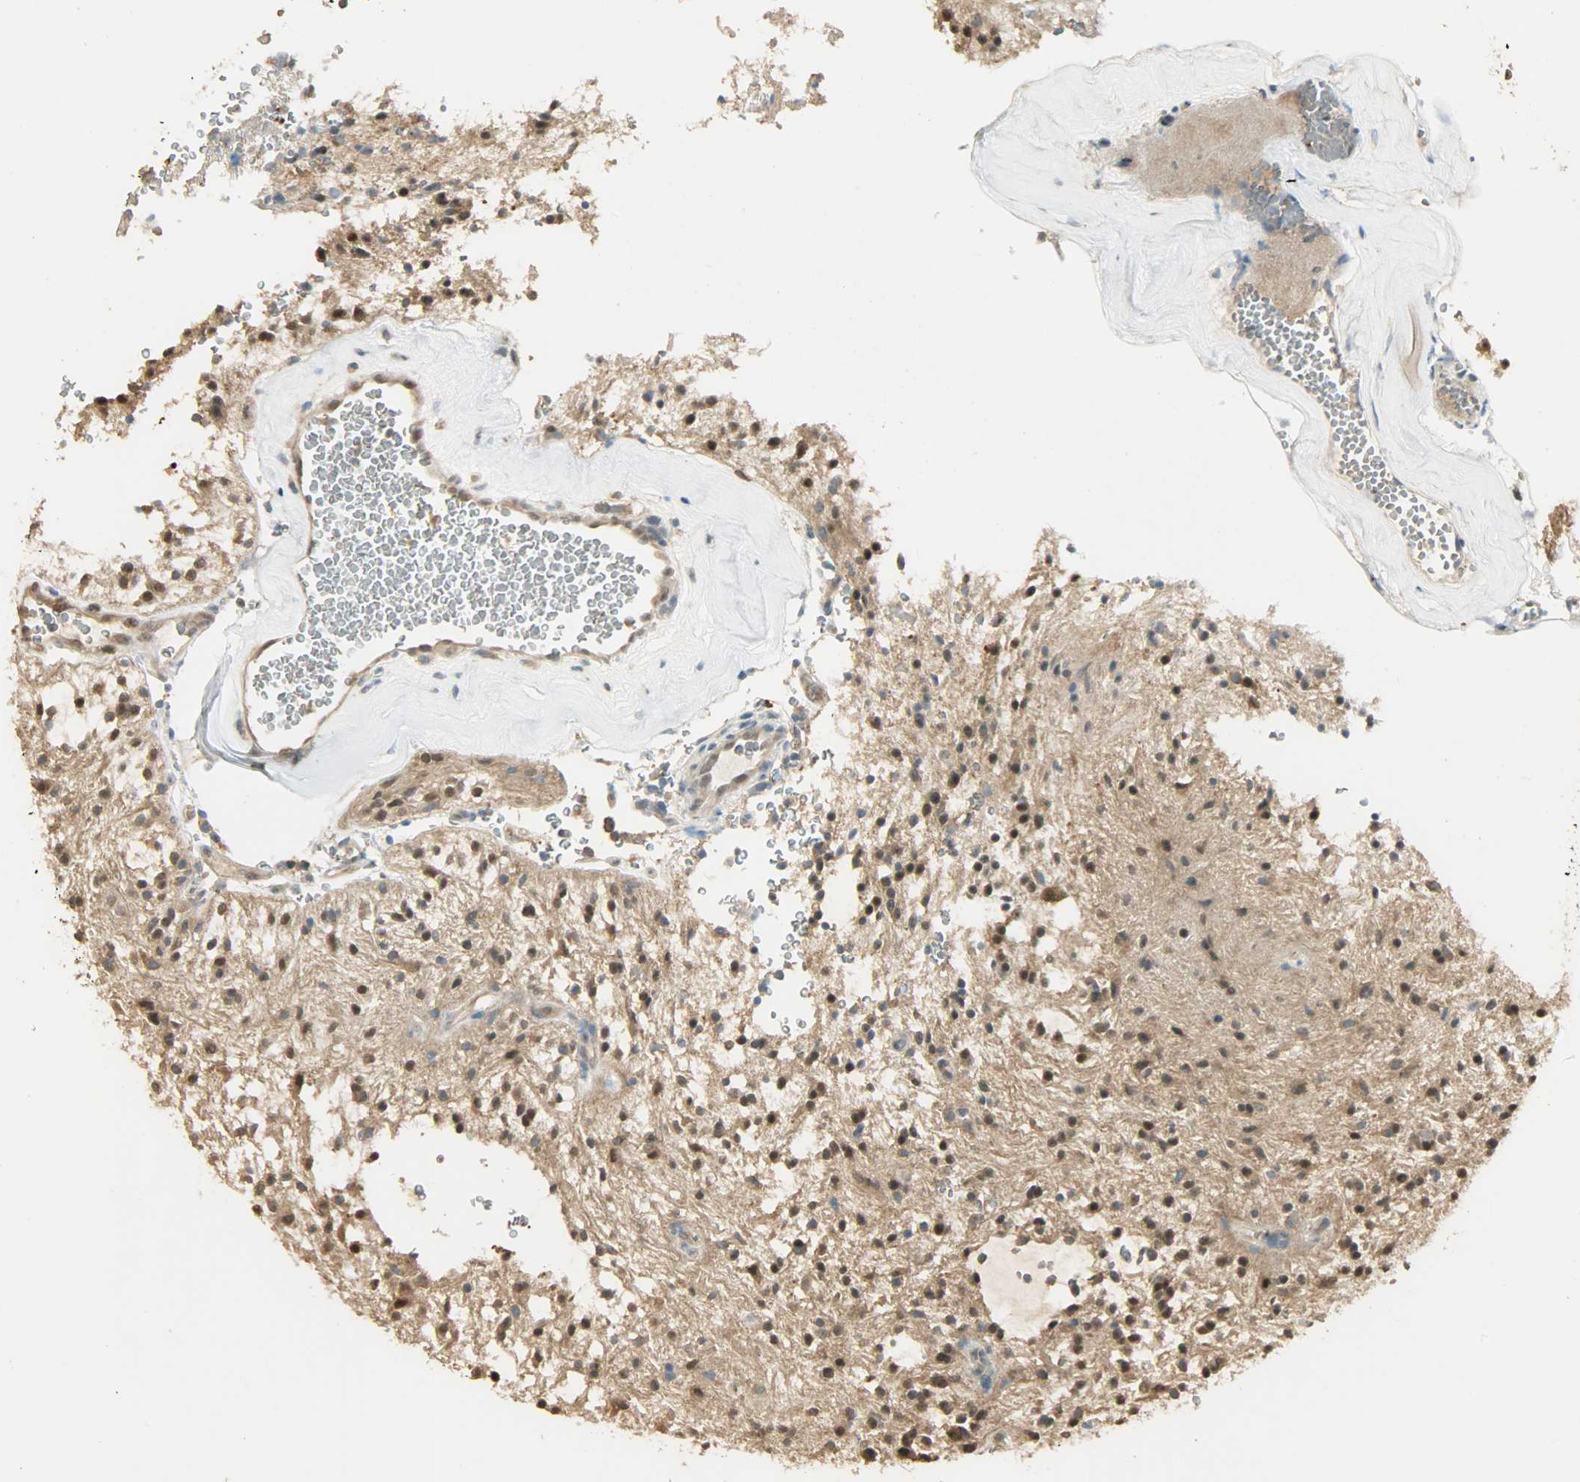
{"staining": {"intensity": "strong", "quantity": ">75%", "location": "nuclear"}, "tissue": "glioma", "cell_type": "Tumor cells", "image_type": "cancer", "snomed": [{"axis": "morphology", "description": "Glioma, malignant, NOS"}, {"axis": "topography", "description": "Cerebellum"}], "caption": "This micrograph reveals glioma (malignant) stained with immunohistochemistry (IHC) to label a protein in brown. The nuclear of tumor cells show strong positivity for the protein. Nuclei are counter-stained blue.", "gene": "PRMT5", "patient": {"sex": "female", "age": 10}}